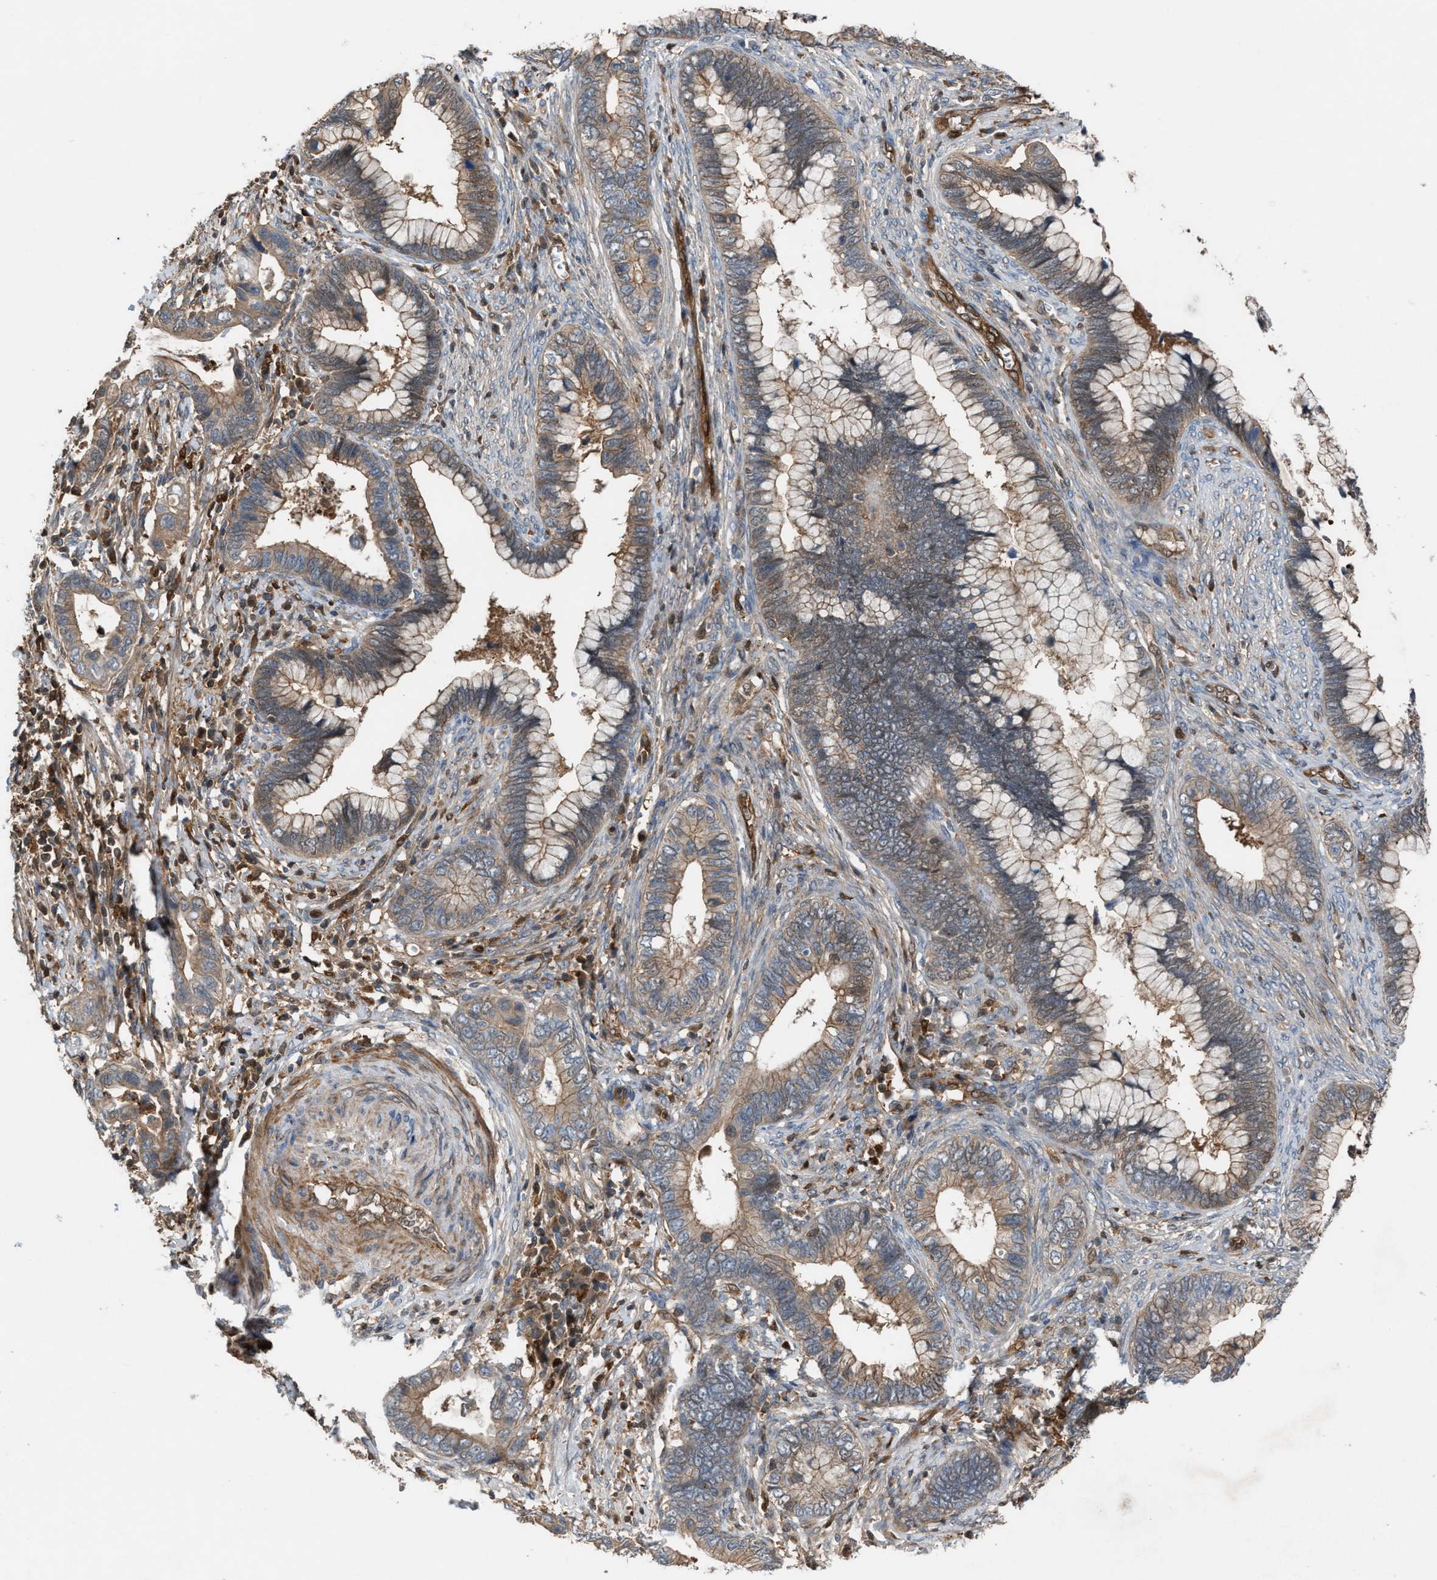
{"staining": {"intensity": "weak", "quantity": ">75%", "location": "cytoplasmic/membranous"}, "tissue": "cervical cancer", "cell_type": "Tumor cells", "image_type": "cancer", "snomed": [{"axis": "morphology", "description": "Adenocarcinoma, NOS"}, {"axis": "topography", "description": "Cervix"}], "caption": "Immunohistochemistry (IHC) image of neoplastic tissue: cervical adenocarcinoma stained using immunohistochemistry reveals low levels of weak protein expression localized specifically in the cytoplasmic/membranous of tumor cells, appearing as a cytoplasmic/membranous brown color.", "gene": "TPK1", "patient": {"sex": "female", "age": 44}}